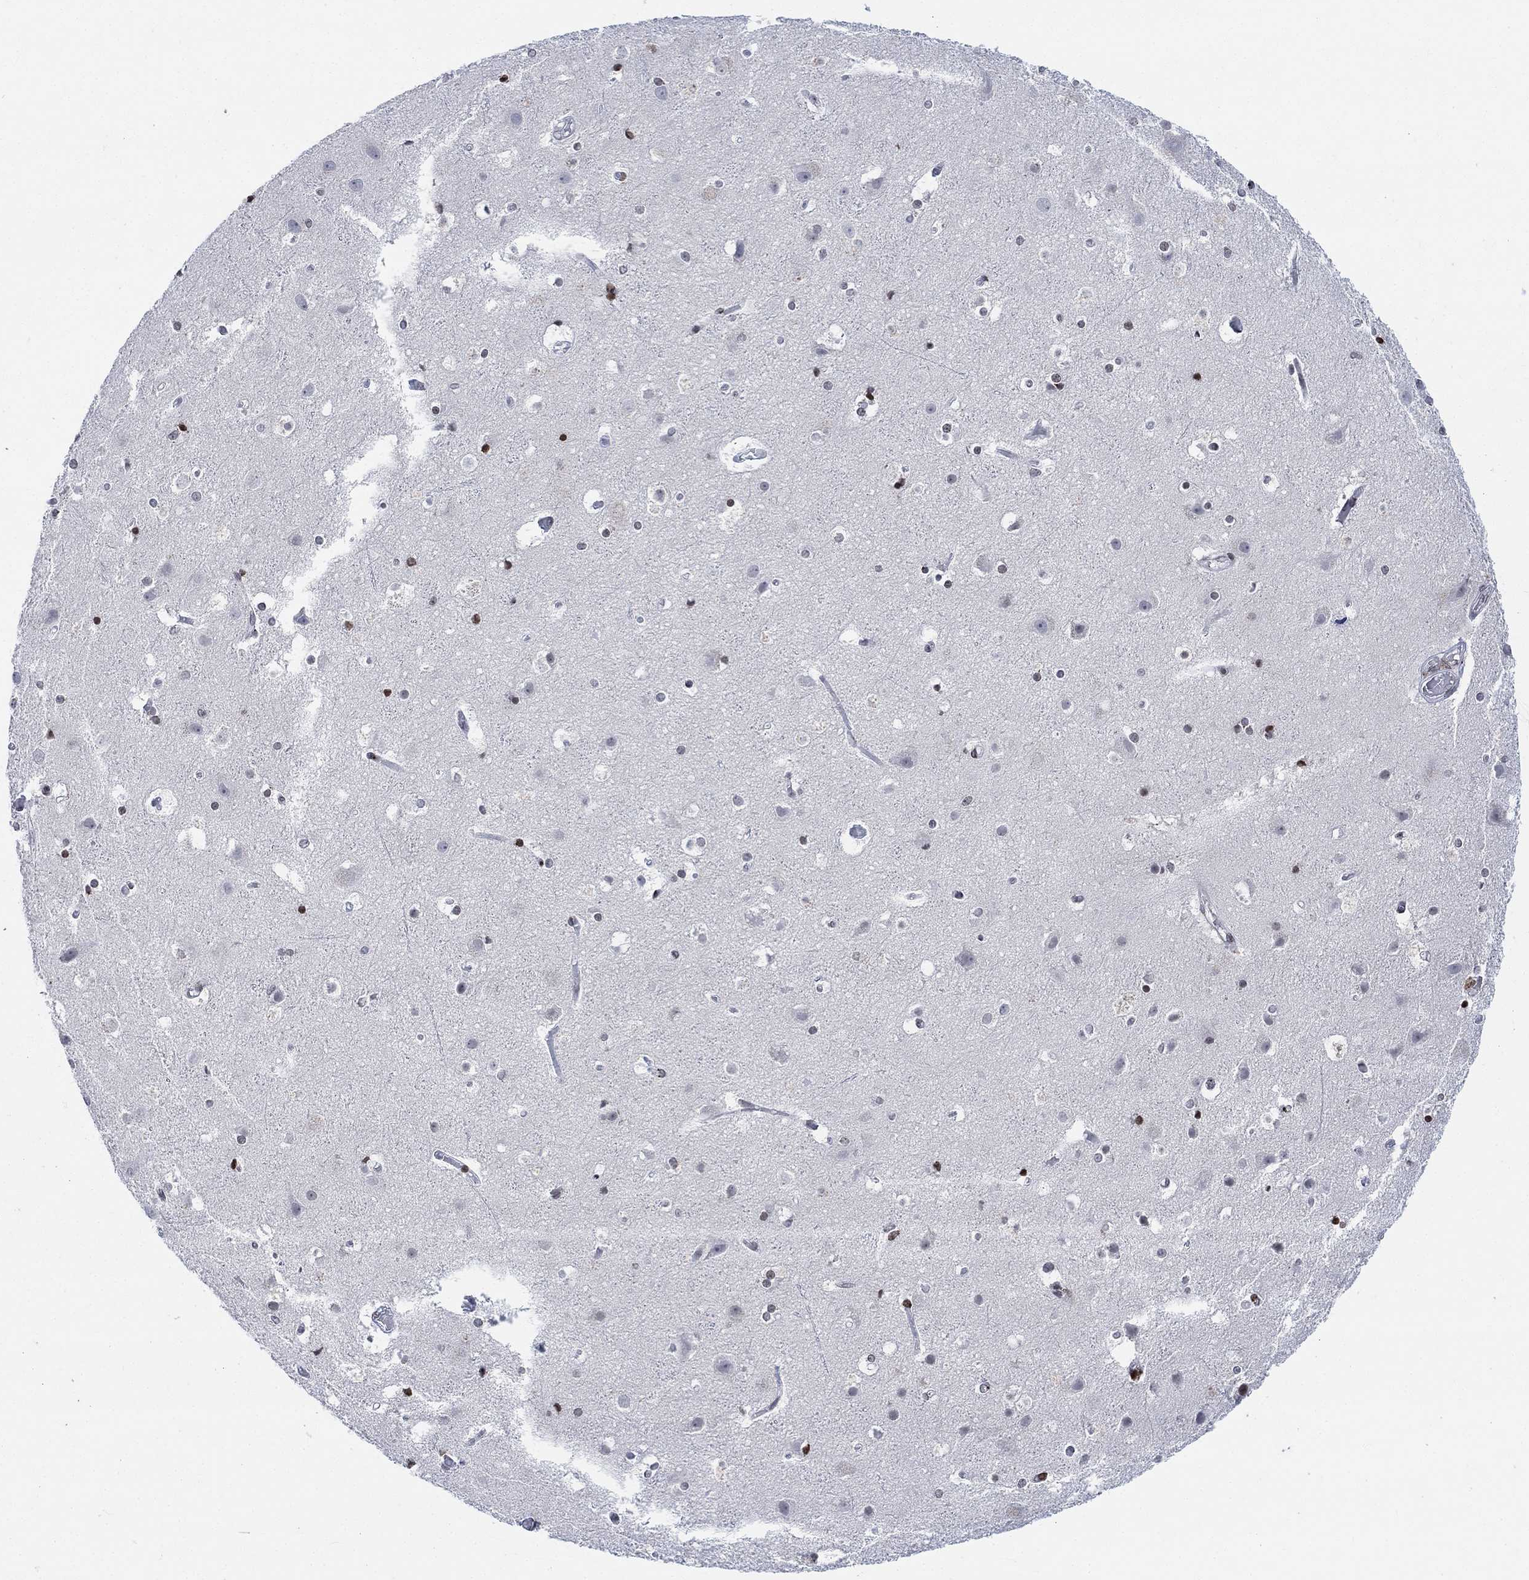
{"staining": {"intensity": "negative", "quantity": "none", "location": "none"}, "tissue": "cerebral cortex", "cell_type": "Endothelial cells", "image_type": "normal", "snomed": [{"axis": "morphology", "description": "Normal tissue, NOS"}, {"axis": "topography", "description": "Cerebral cortex"}], "caption": "Human cerebral cortex stained for a protein using IHC displays no staining in endothelial cells.", "gene": "ABHD14A", "patient": {"sex": "female", "age": 52}}